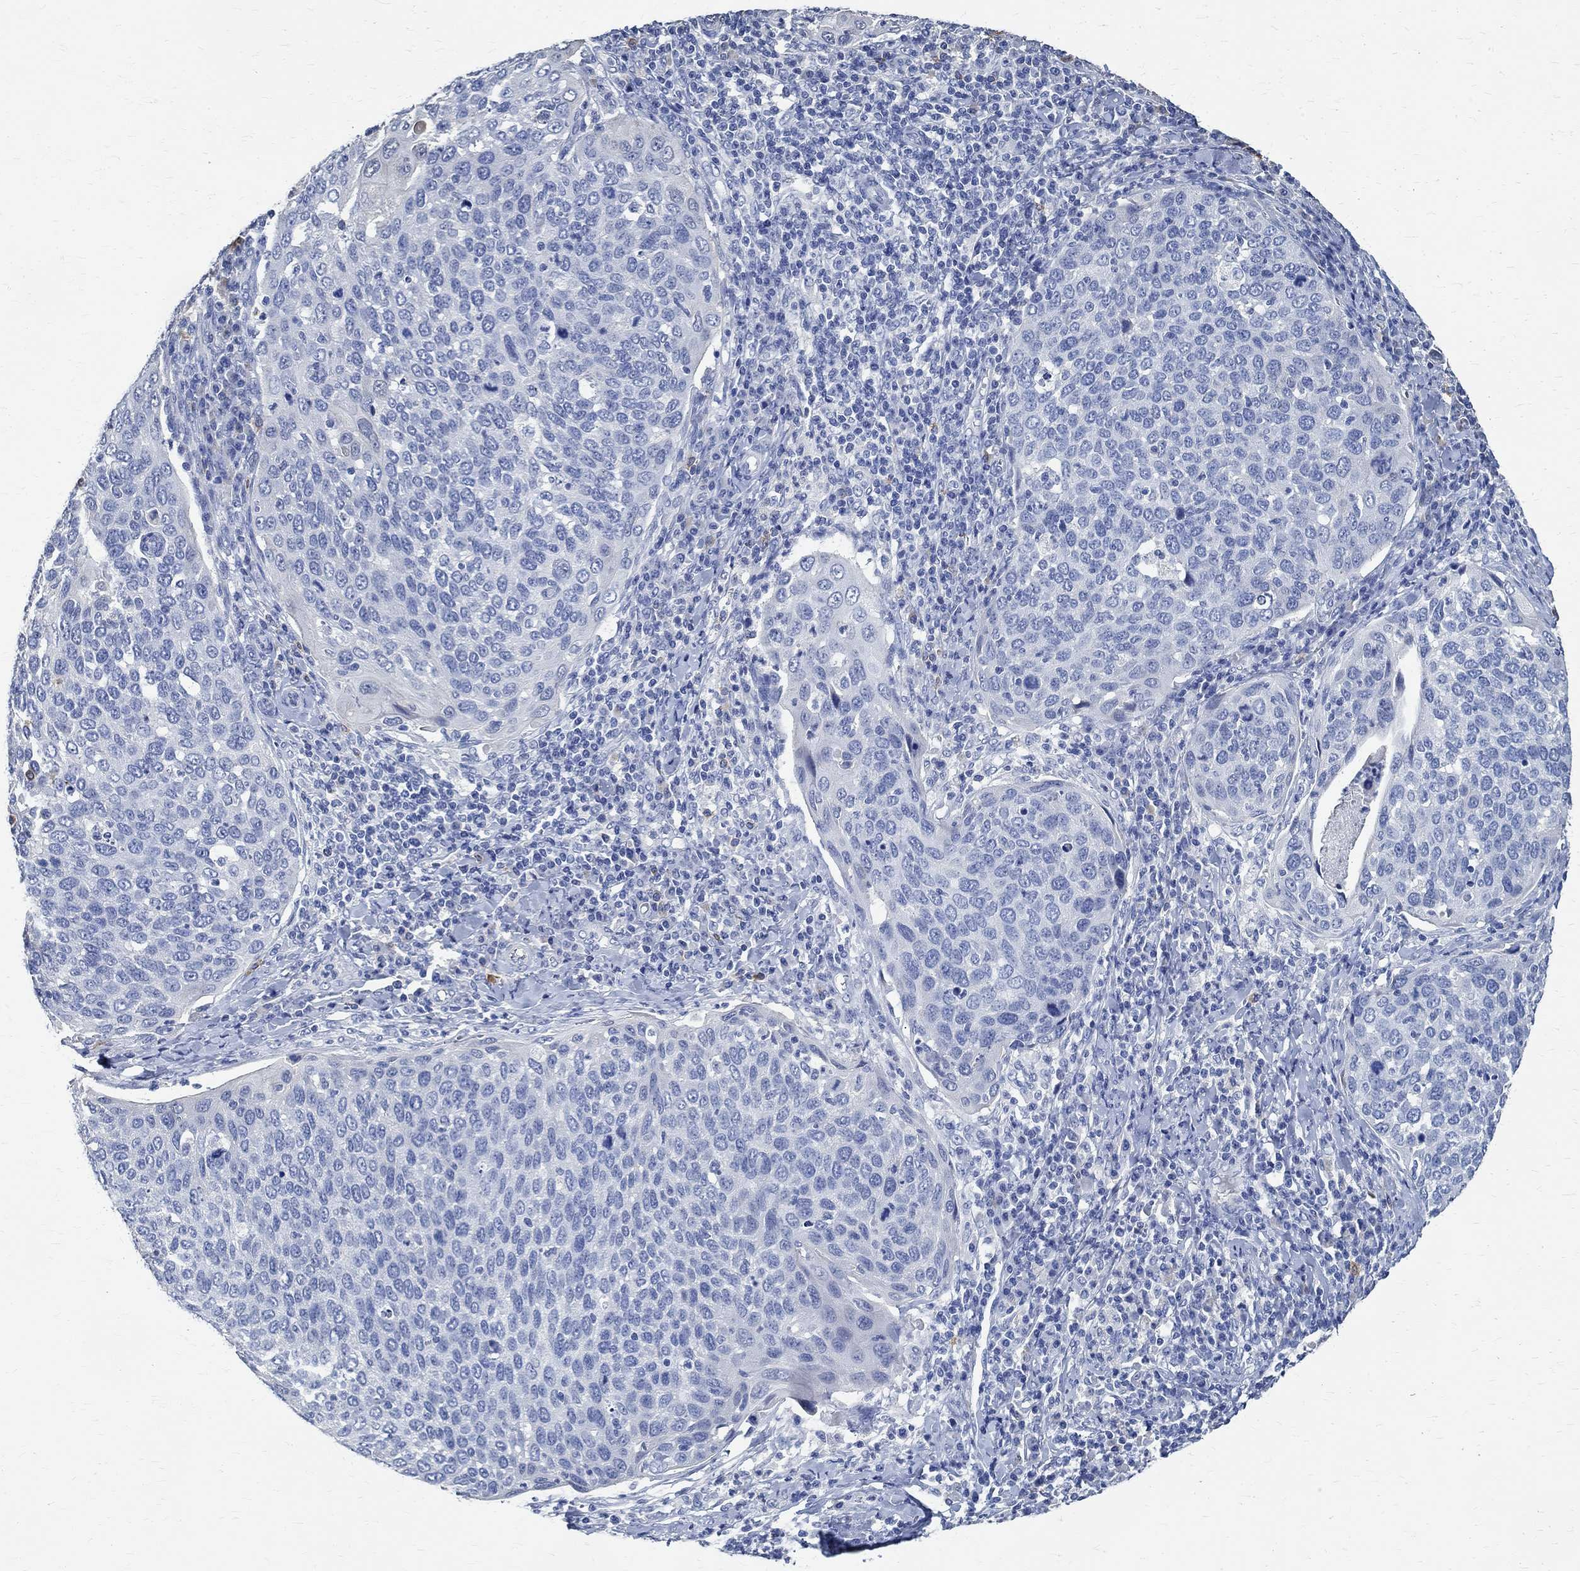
{"staining": {"intensity": "negative", "quantity": "none", "location": "none"}, "tissue": "cervical cancer", "cell_type": "Tumor cells", "image_type": "cancer", "snomed": [{"axis": "morphology", "description": "Squamous cell carcinoma, NOS"}, {"axis": "topography", "description": "Cervix"}], "caption": "This micrograph is of cervical cancer stained with immunohistochemistry to label a protein in brown with the nuclei are counter-stained blue. There is no positivity in tumor cells. The staining is performed using DAB brown chromogen with nuclei counter-stained in using hematoxylin.", "gene": "PRX", "patient": {"sex": "female", "age": 54}}